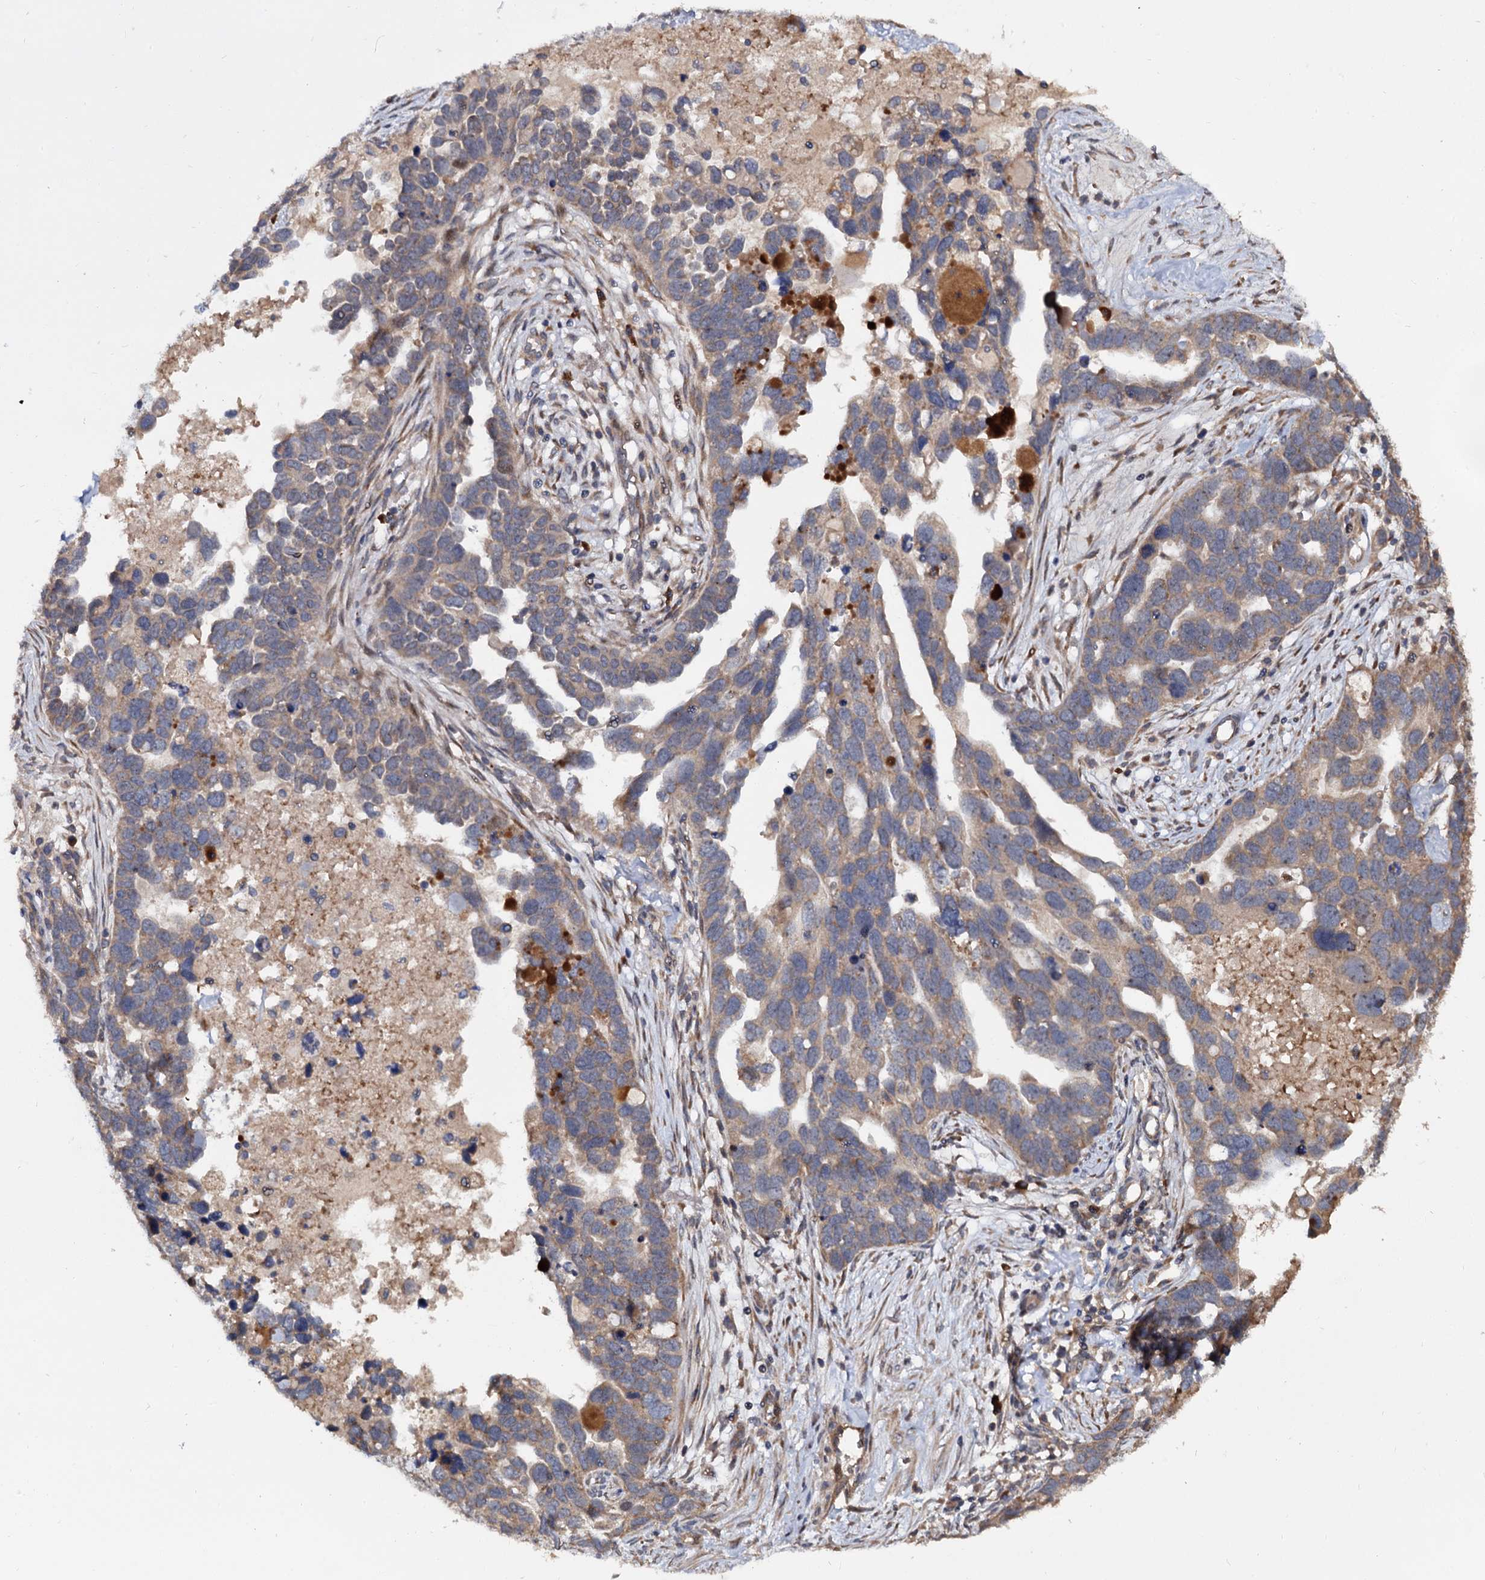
{"staining": {"intensity": "weak", "quantity": "25%-75%", "location": "cytoplasmic/membranous"}, "tissue": "ovarian cancer", "cell_type": "Tumor cells", "image_type": "cancer", "snomed": [{"axis": "morphology", "description": "Cystadenocarcinoma, serous, NOS"}, {"axis": "topography", "description": "Ovary"}], "caption": "Protein analysis of serous cystadenocarcinoma (ovarian) tissue reveals weak cytoplasmic/membranous expression in approximately 25%-75% of tumor cells.", "gene": "WWC3", "patient": {"sex": "female", "age": 54}}